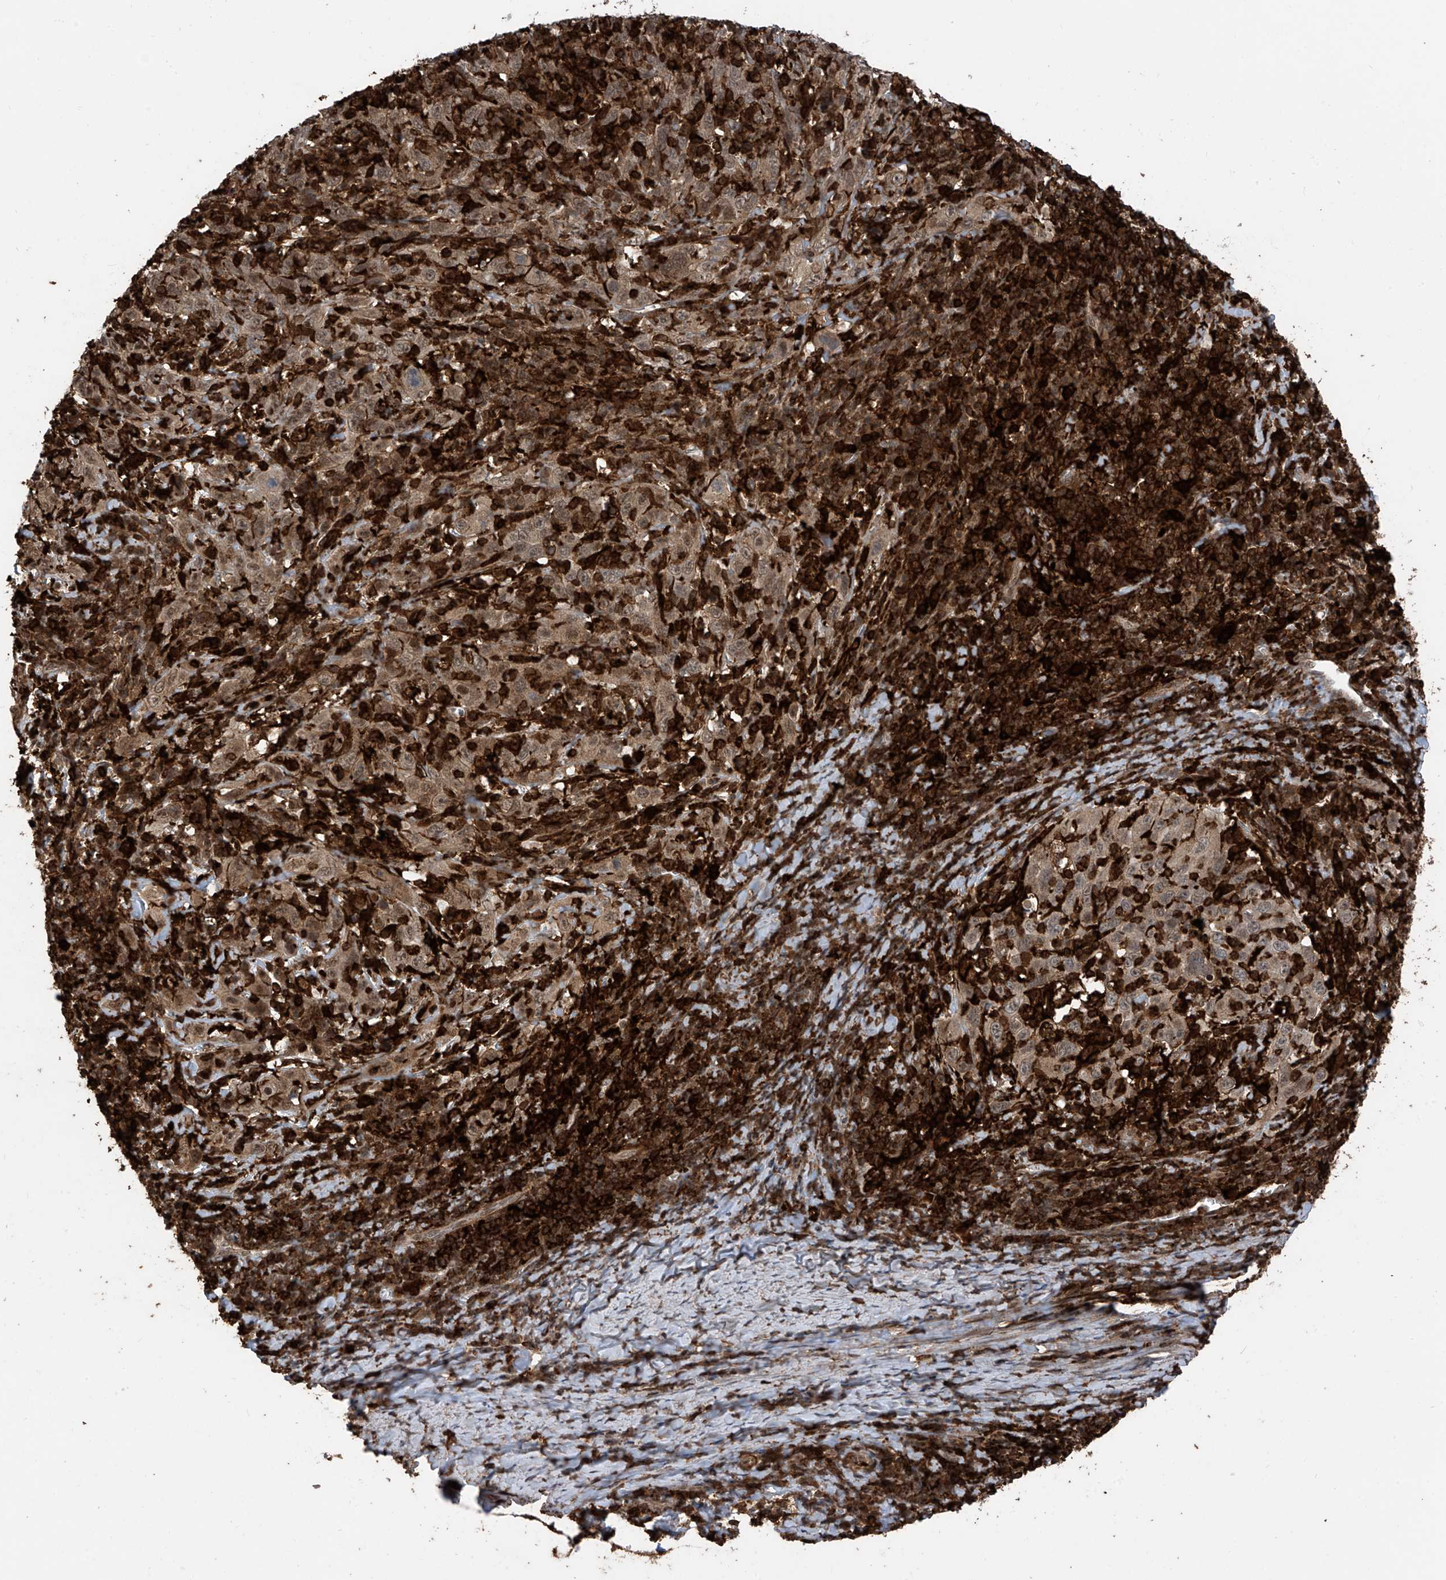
{"staining": {"intensity": "weak", "quantity": ">75%", "location": "cytoplasmic/membranous,nuclear"}, "tissue": "cervical cancer", "cell_type": "Tumor cells", "image_type": "cancer", "snomed": [{"axis": "morphology", "description": "Squamous cell carcinoma, NOS"}, {"axis": "topography", "description": "Cervix"}], "caption": "Immunohistochemical staining of human cervical squamous cell carcinoma shows weak cytoplasmic/membranous and nuclear protein expression in approximately >75% of tumor cells.", "gene": "MICAL1", "patient": {"sex": "female", "age": 46}}